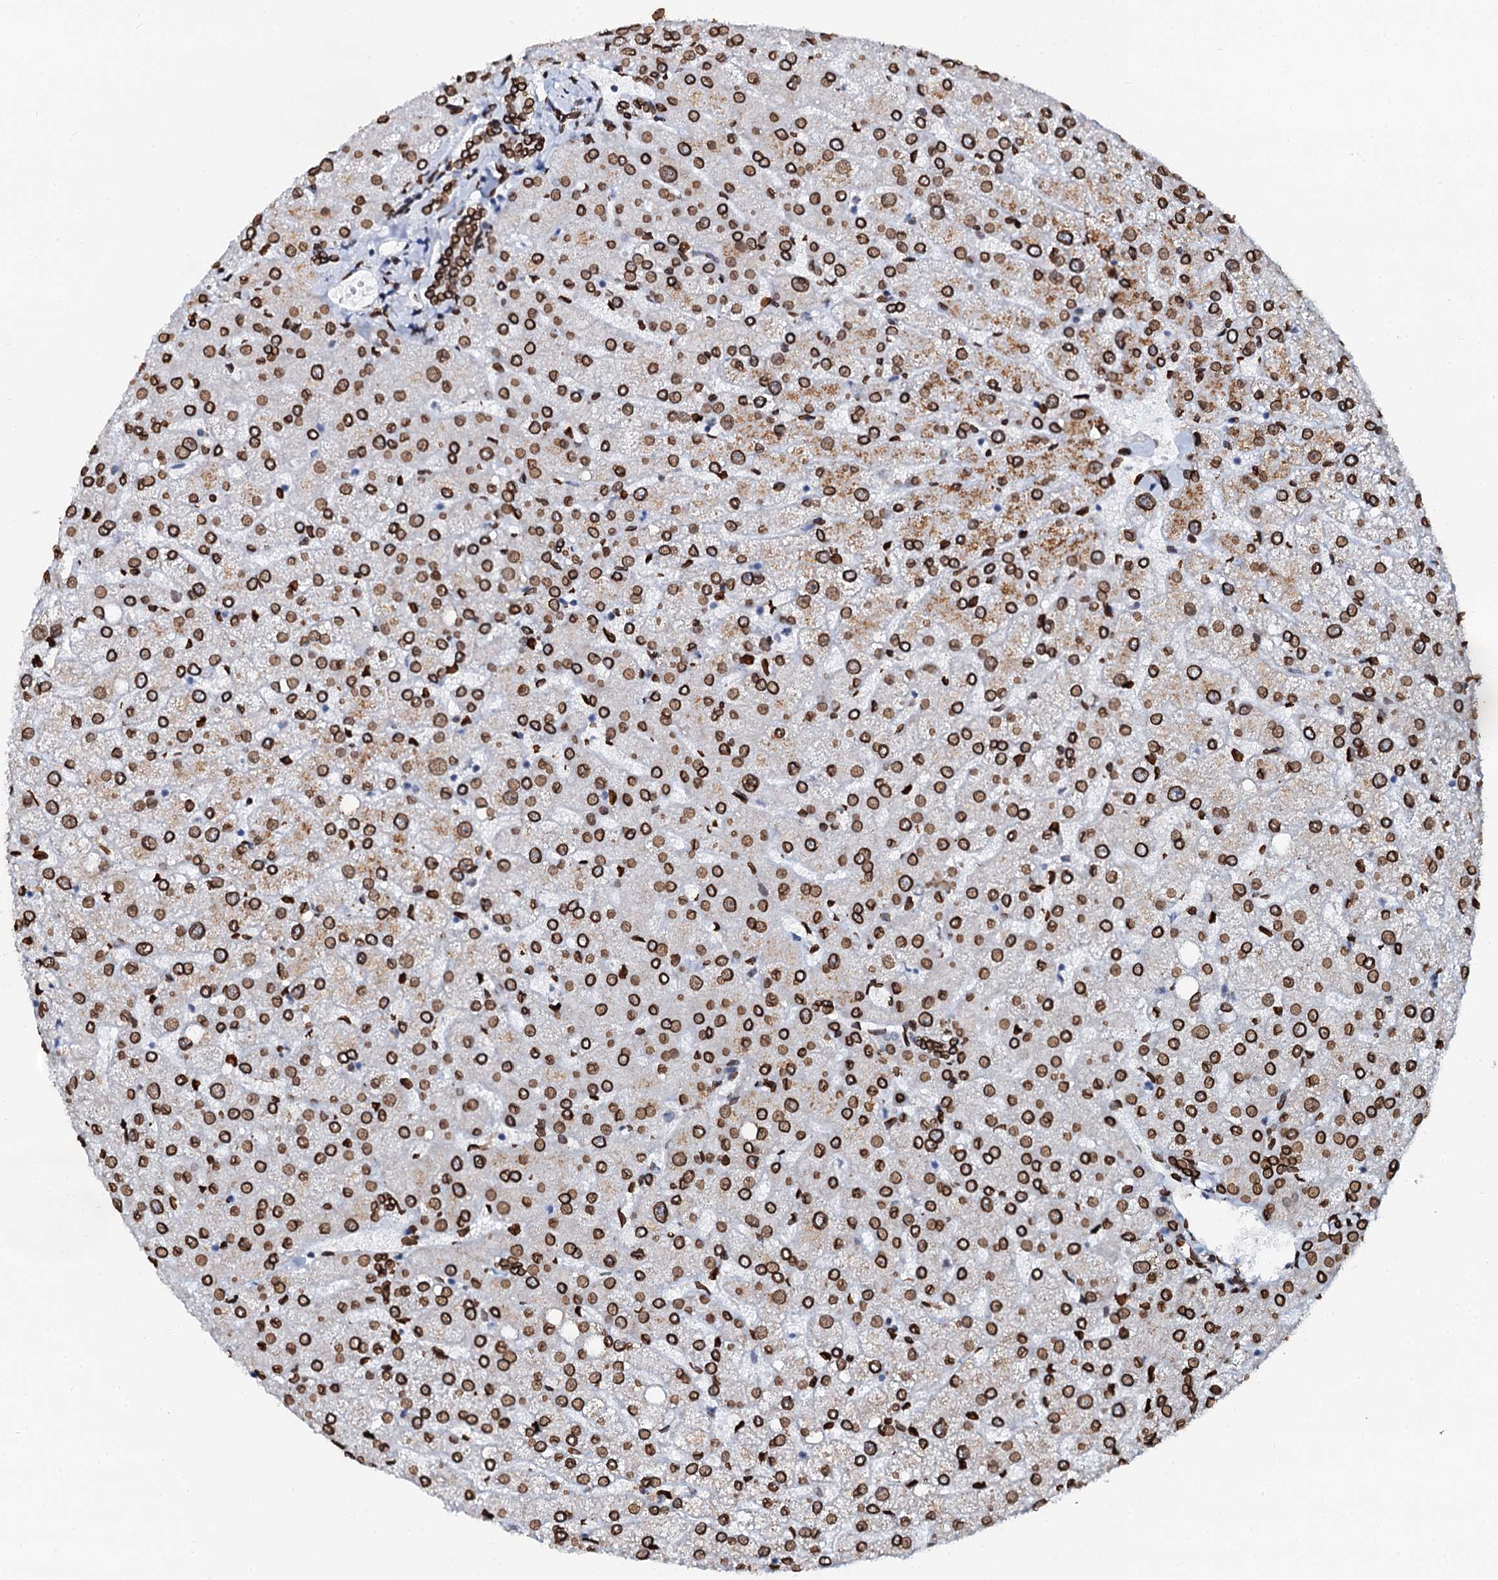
{"staining": {"intensity": "strong", "quantity": ">75%", "location": "nuclear"}, "tissue": "liver", "cell_type": "Cholangiocytes", "image_type": "normal", "snomed": [{"axis": "morphology", "description": "Normal tissue, NOS"}, {"axis": "topography", "description": "Liver"}], "caption": "DAB immunohistochemical staining of benign human liver exhibits strong nuclear protein staining in approximately >75% of cholangiocytes.", "gene": "KATNAL2", "patient": {"sex": "female", "age": 54}}